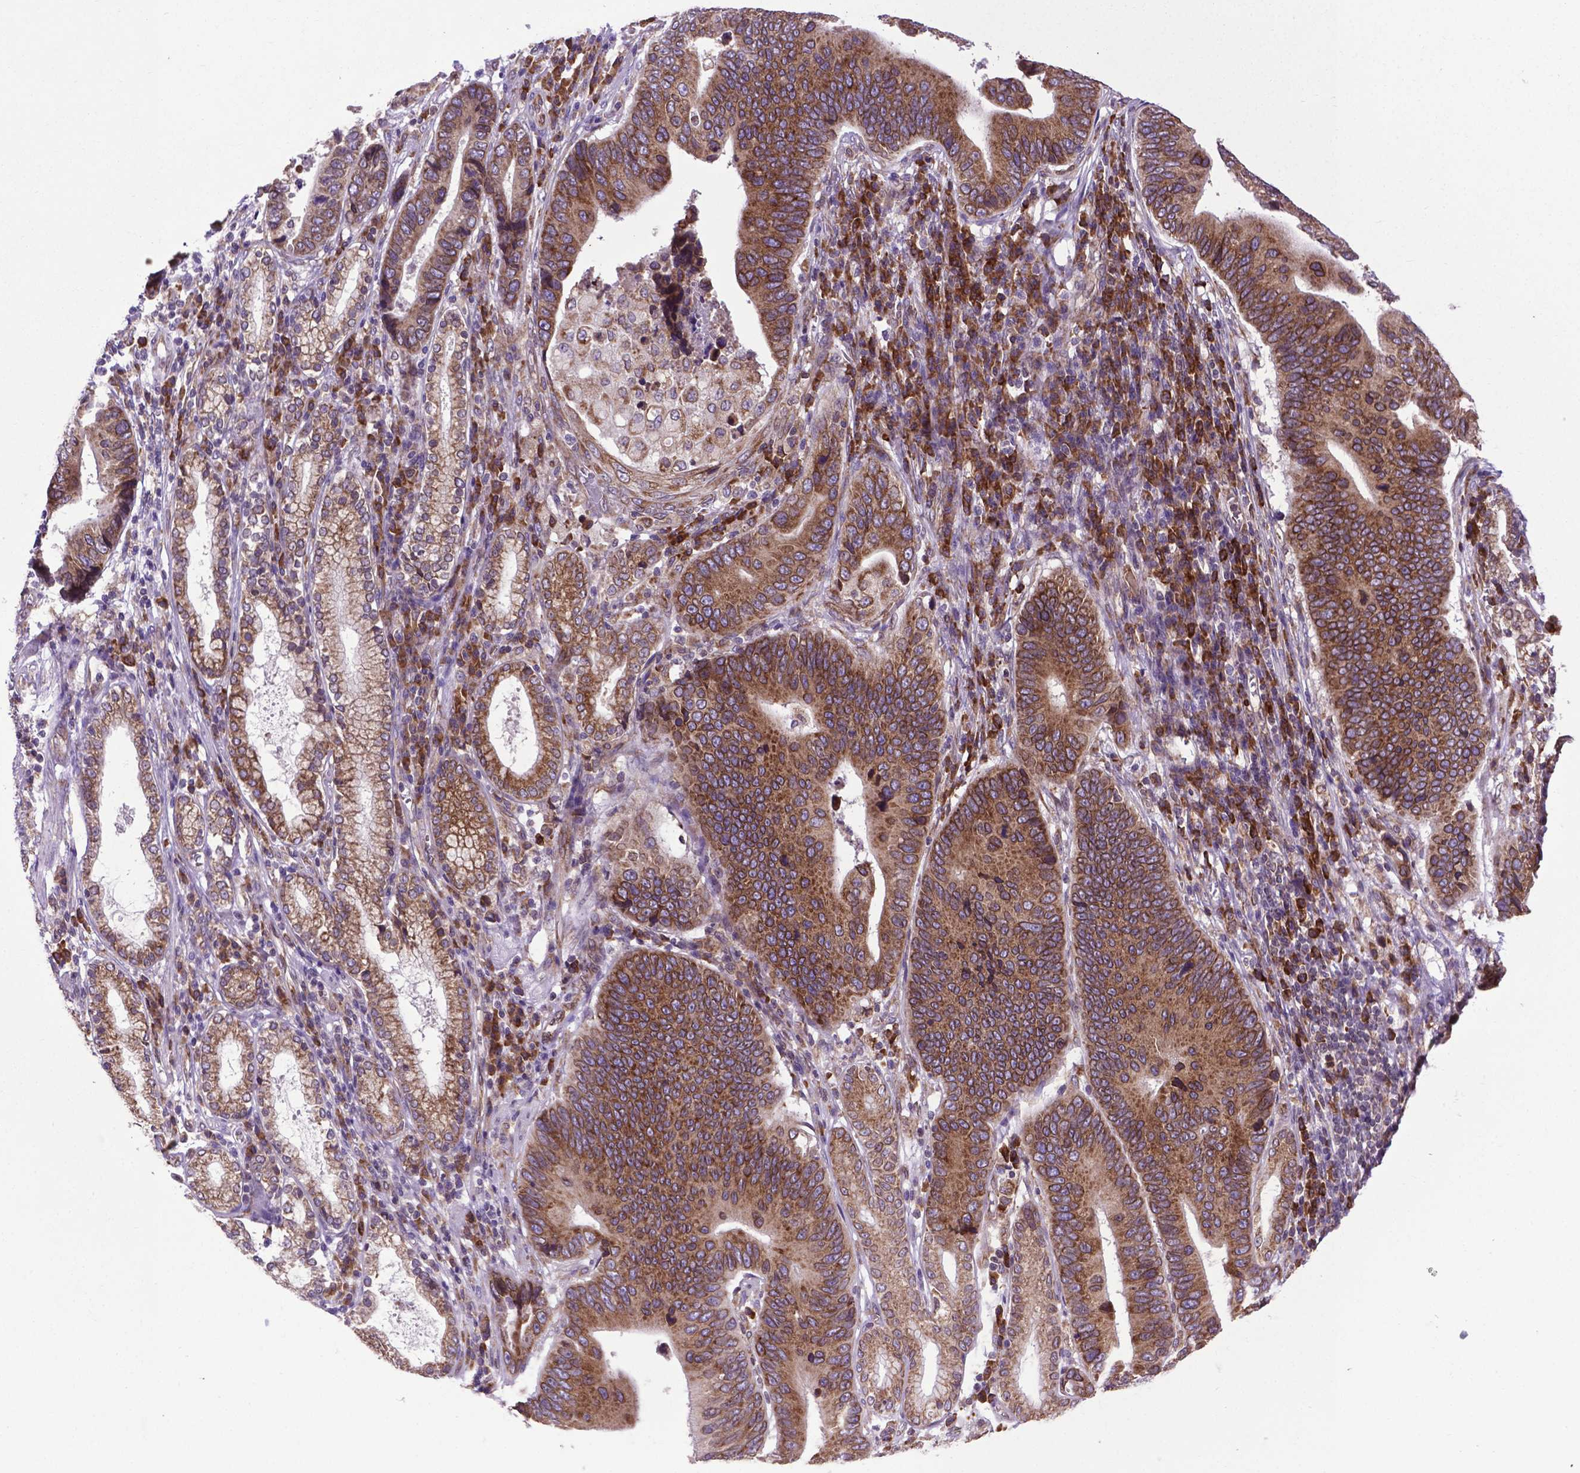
{"staining": {"intensity": "moderate", "quantity": ">75%", "location": "cytoplasmic/membranous"}, "tissue": "stomach cancer", "cell_type": "Tumor cells", "image_type": "cancer", "snomed": [{"axis": "morphology", "description": "Adenocarcinoma, NOS"}, {"axis": "topography", "description": "Stomach"}], "caption": "DAB immunohistochemical staining of adenocarcinoma (stomach) exhibits moderate cytoplasmic/membranous protein staining in about >75% of tumor cells.", "gene": "WDR83OS", "patient": {"sex": "male", "age": 84}}